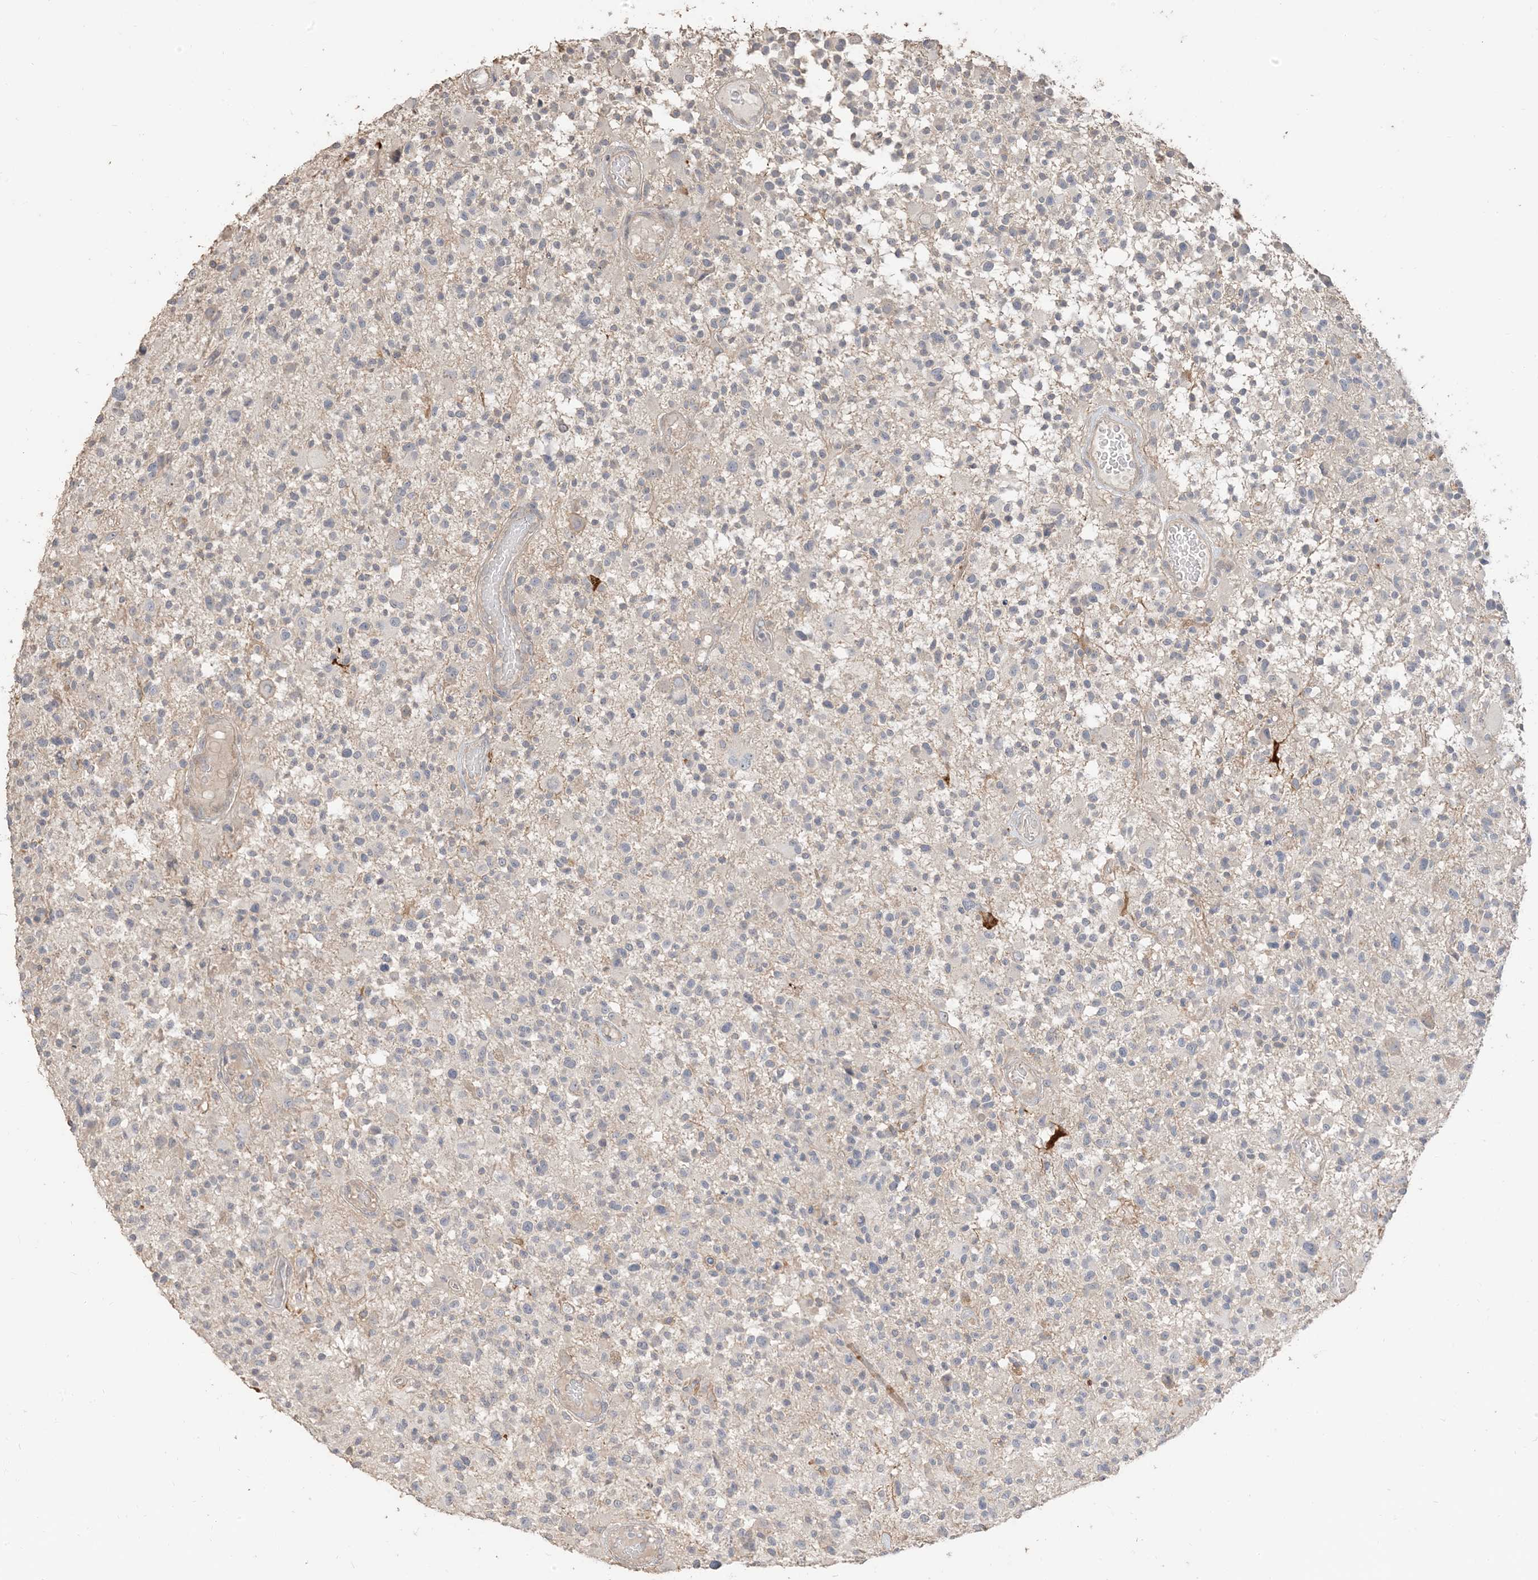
{"staining": {"intensity": "negative", "quantity": "none", "location": "none"}, "tissue": "glioma", "cell_type": "Tumor cells", "image_type": "cancer", "snomed": [{"axis": "morphology", "description": "Glioma, malignant, High grade"}, {"axis": "morphology", "description": "Glioblastoma, NOS"}, {"axis": "topography", "description": "Brain"}], "caption": "This is a image of immunohistochemistry (IHC) staining of high-grade glioma (malignant), which shows no expression in tumor cells.", "gene": "RNF175", "patient": {"sex": "male", "age": 60}}